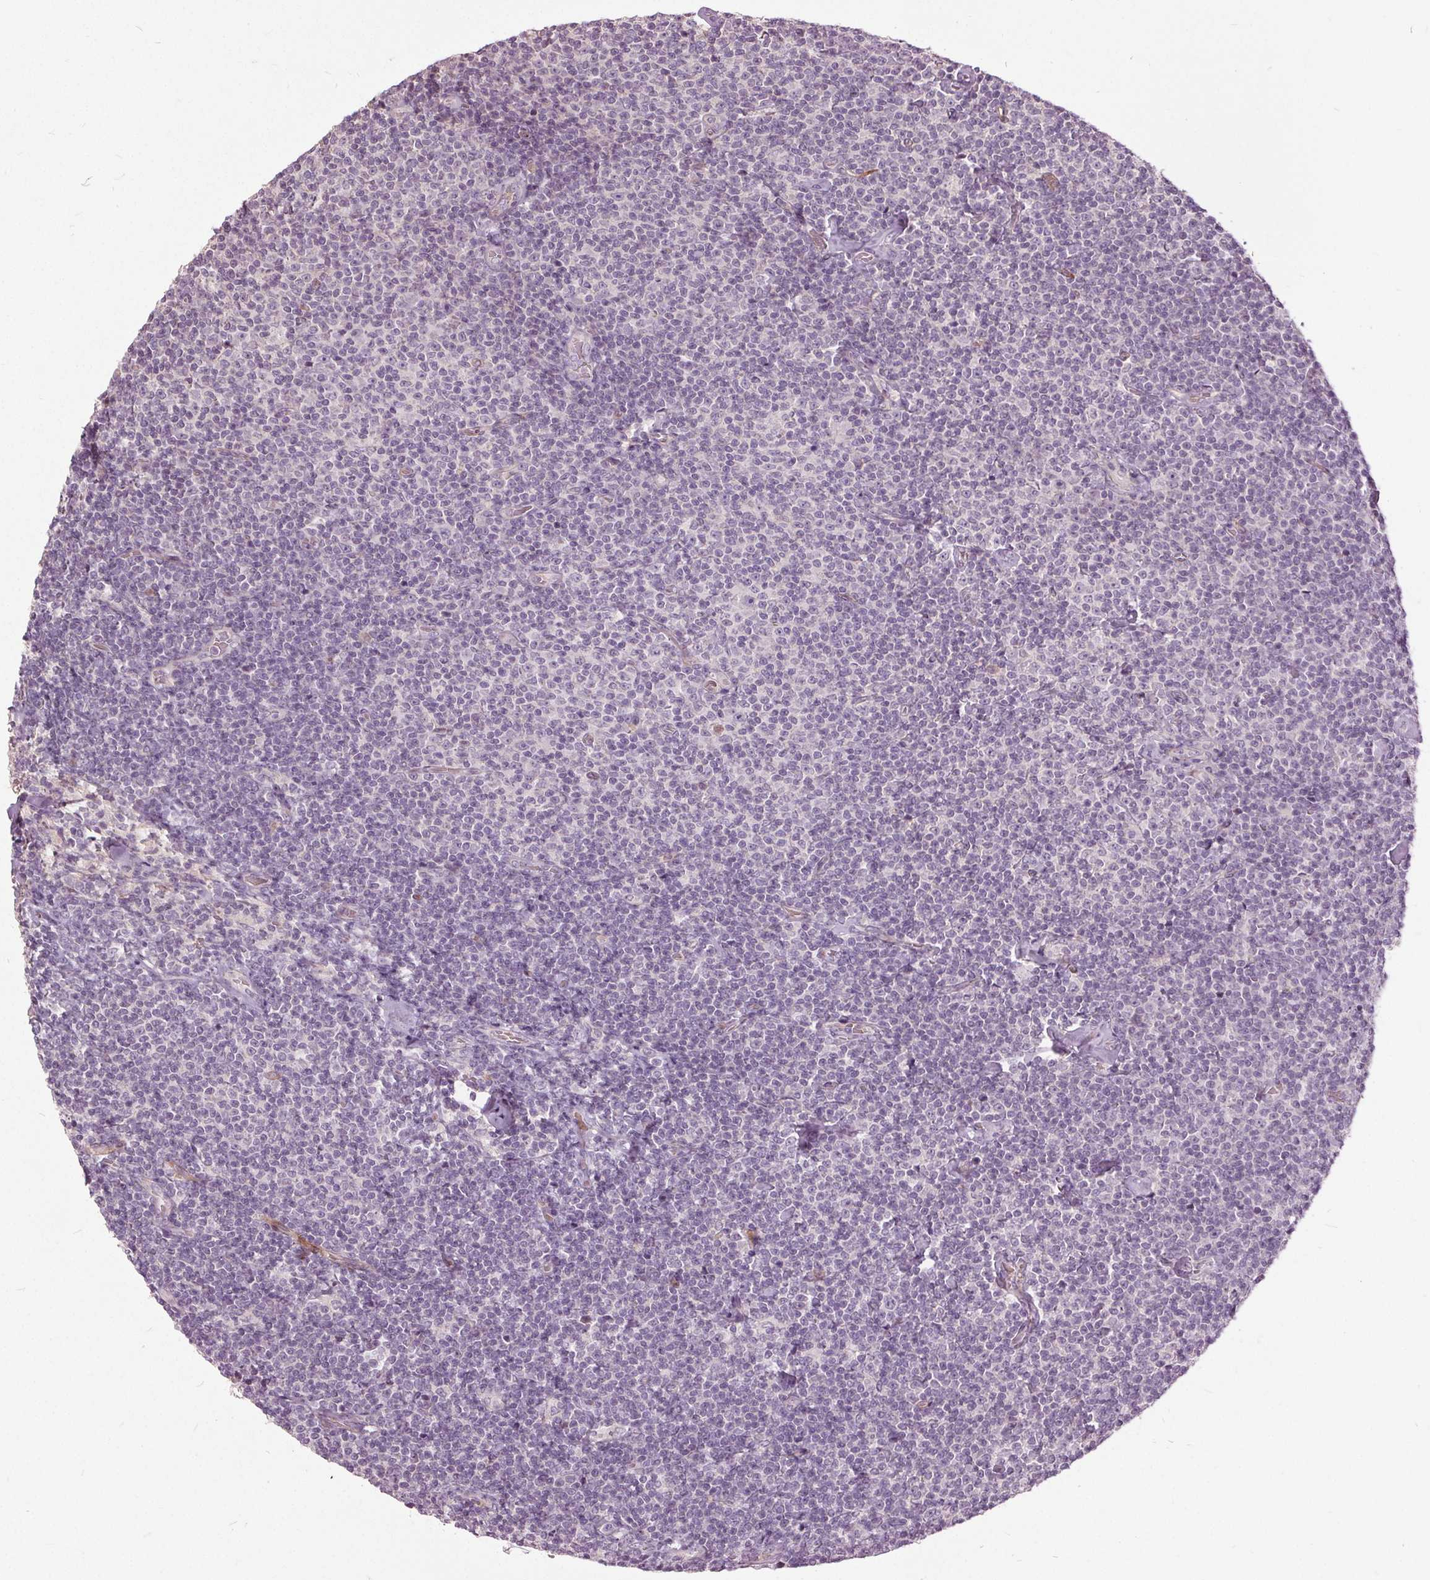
{"staining": {"intensity": "negative", "quantity": "none", "location": "none"}, "tissue": "lymphoma", "cell_type": "Tumor cells", "image_type": "cancer", "snomed": [{"axis": "morphology", "description": "Malignant lymphoma, non-Hodgkin's type, Low grade"}, {"axis": "topography", "description": "Lymph node"}], "caption": "Protein analysis of lymphoma shows no significant staining in tumor cells.", "gene": "PDGFD", "patient": {"sex": "male", "age": 81}}